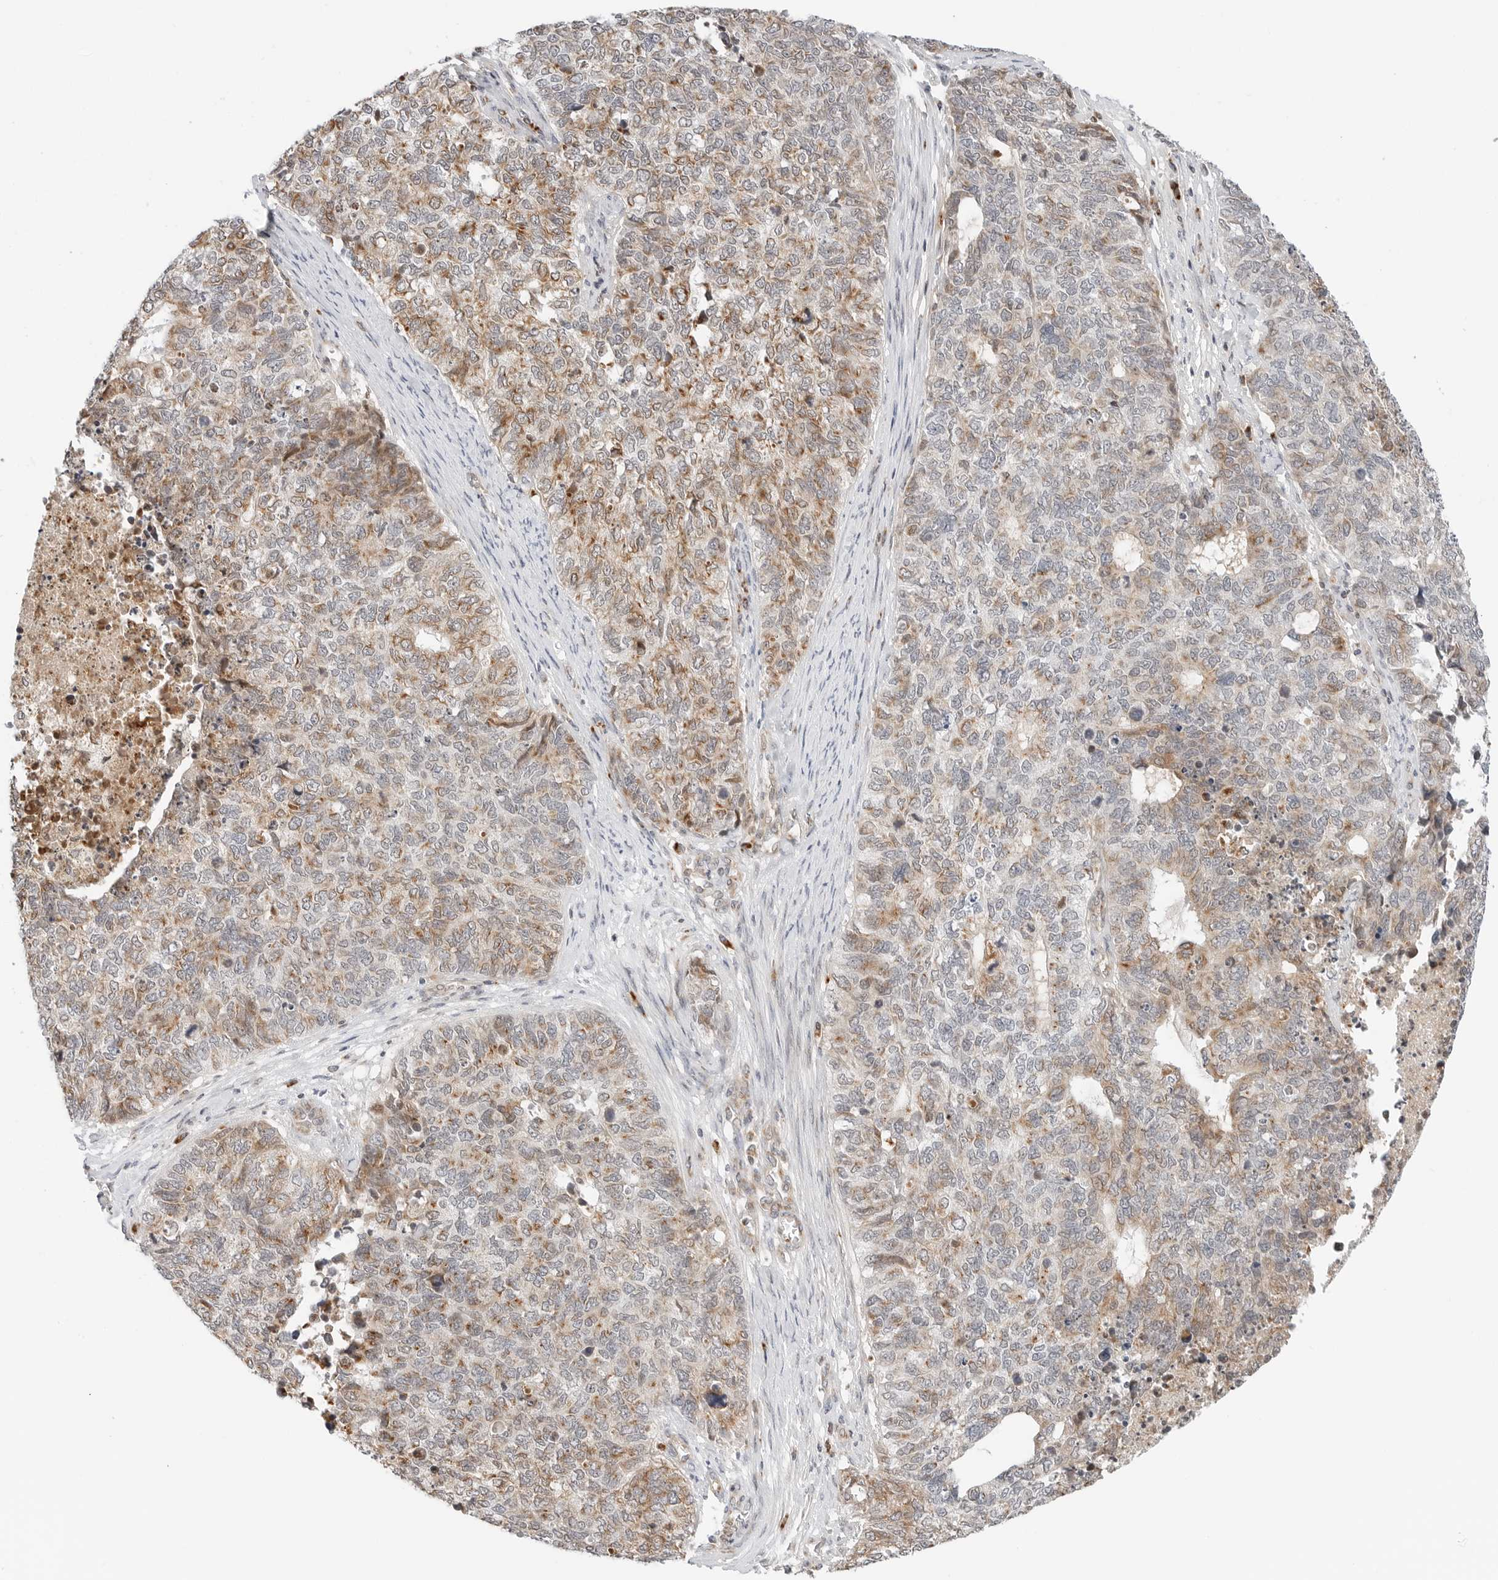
{"staining": {"intensity": "moderate", "quantity": "25%-75%", "location": "cytoplasmic/membranous"}, "tissue": "cervical cancer", "cell_type": "Tumor cells", "image_type": "cancer", "snomed": [{"axis": "morphology", "description": "Squamous cell carcinoma, NOS"}, {"axis": "topography", "description": "Cervix"}], "caption": "This image displays immunohistochemistry staining of squamous cell carcinoma (cervical), with medium moderate cytoplasmic/membranous positivity in about 25%-75% of tumor cells.", "gene": "DYRK4", "patient": {"sex": "female", "age": 63}}